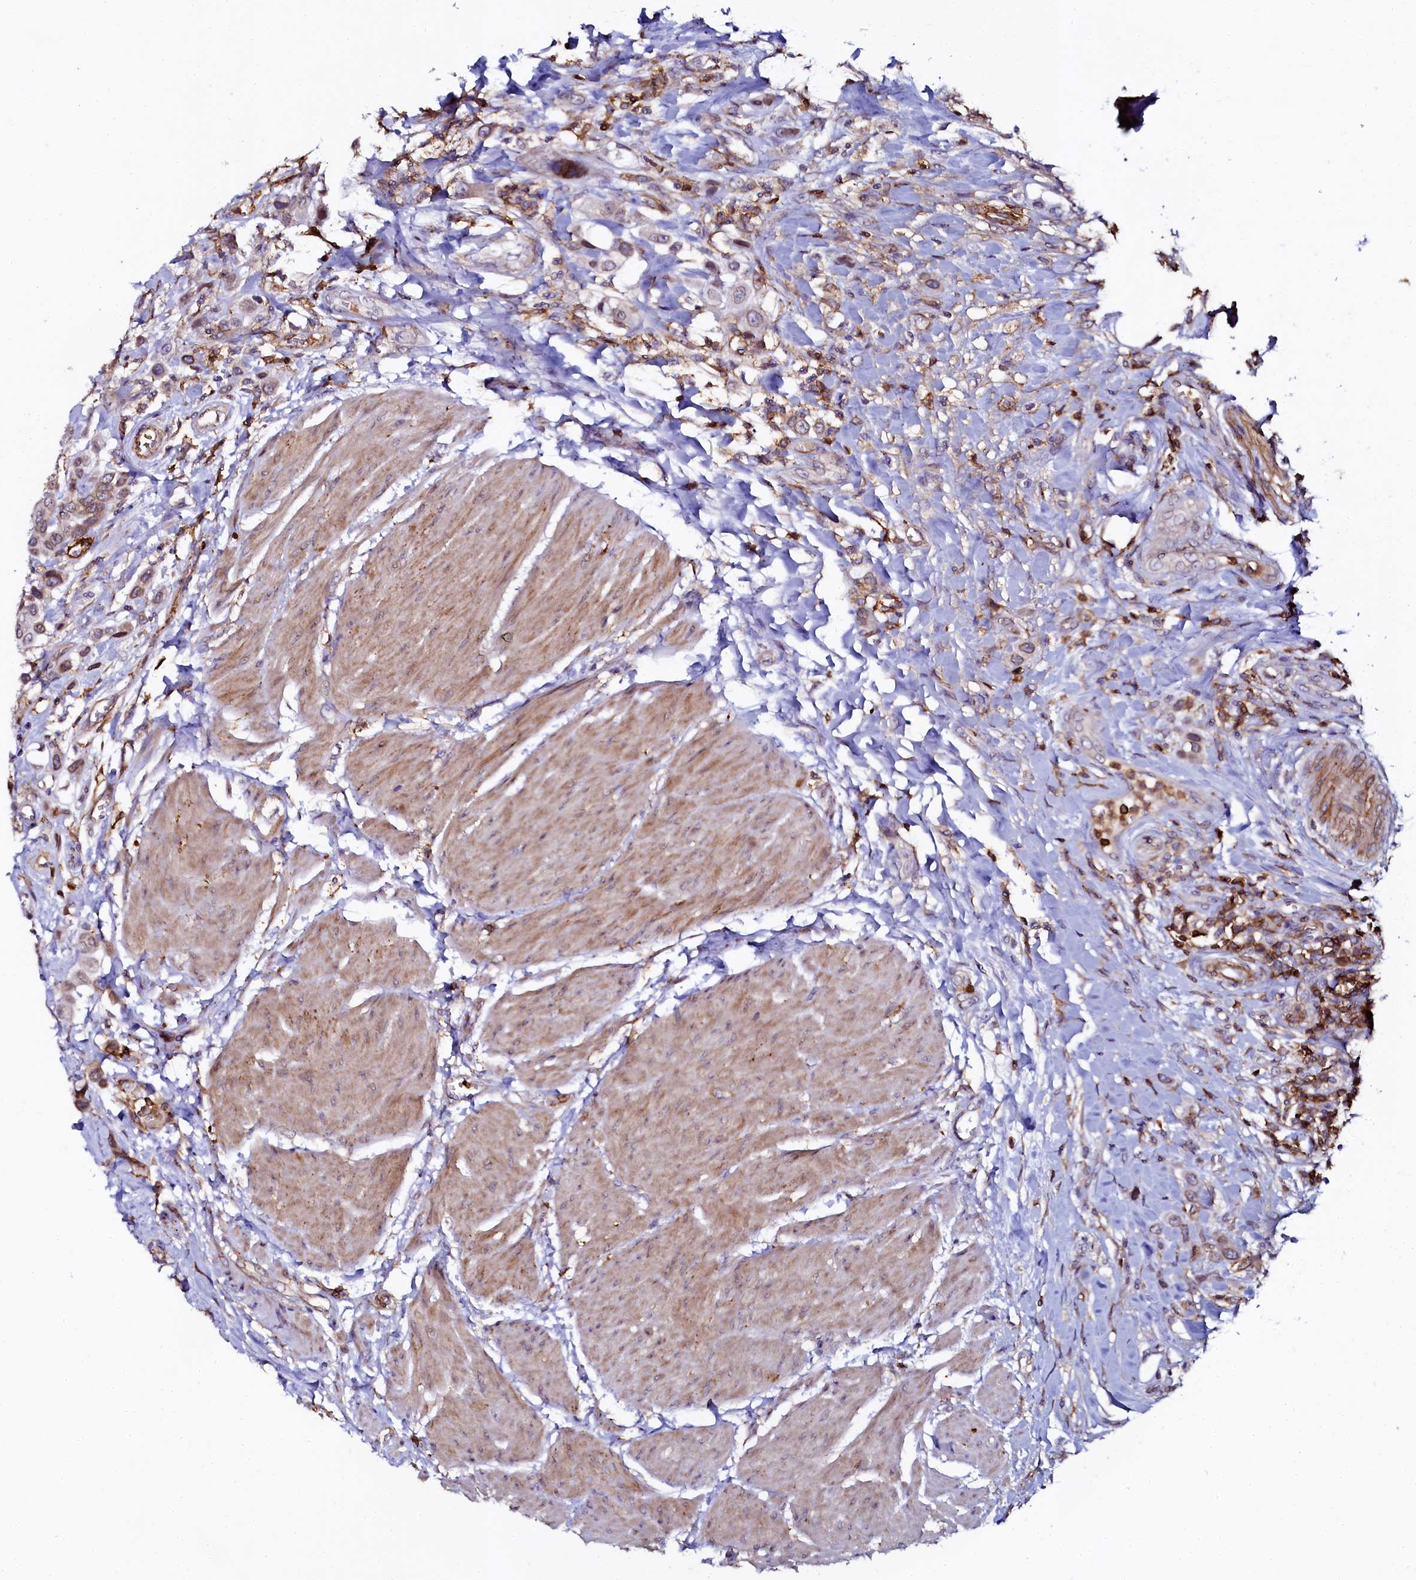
{"staining": {"intensity": "weak", "quantity": ">75%", "location": "cytoplasmic/membranous"}, "tissue": "urothelial cancer", "cell_type": "Tumor cells", "image_type": "cancer", "snomed": [{"axis": "morphology", "description": "Urothelial carcinoma, High grade"}, {"axis": "topography", "description": "Urinary bladder"}], "caption": "DAB (3,3'-diaminobenzidine) immunohistochemical staining of urothelial carcinoma (high-grade) displays weak cytoplasmic/membranous protein staining in approximately >75% of tumor cells. (DAB IHC, brown staining for protein, blue staining for nuclei).", "gene": "AAAS", "patient": {"sex": "male", "age": 50}}